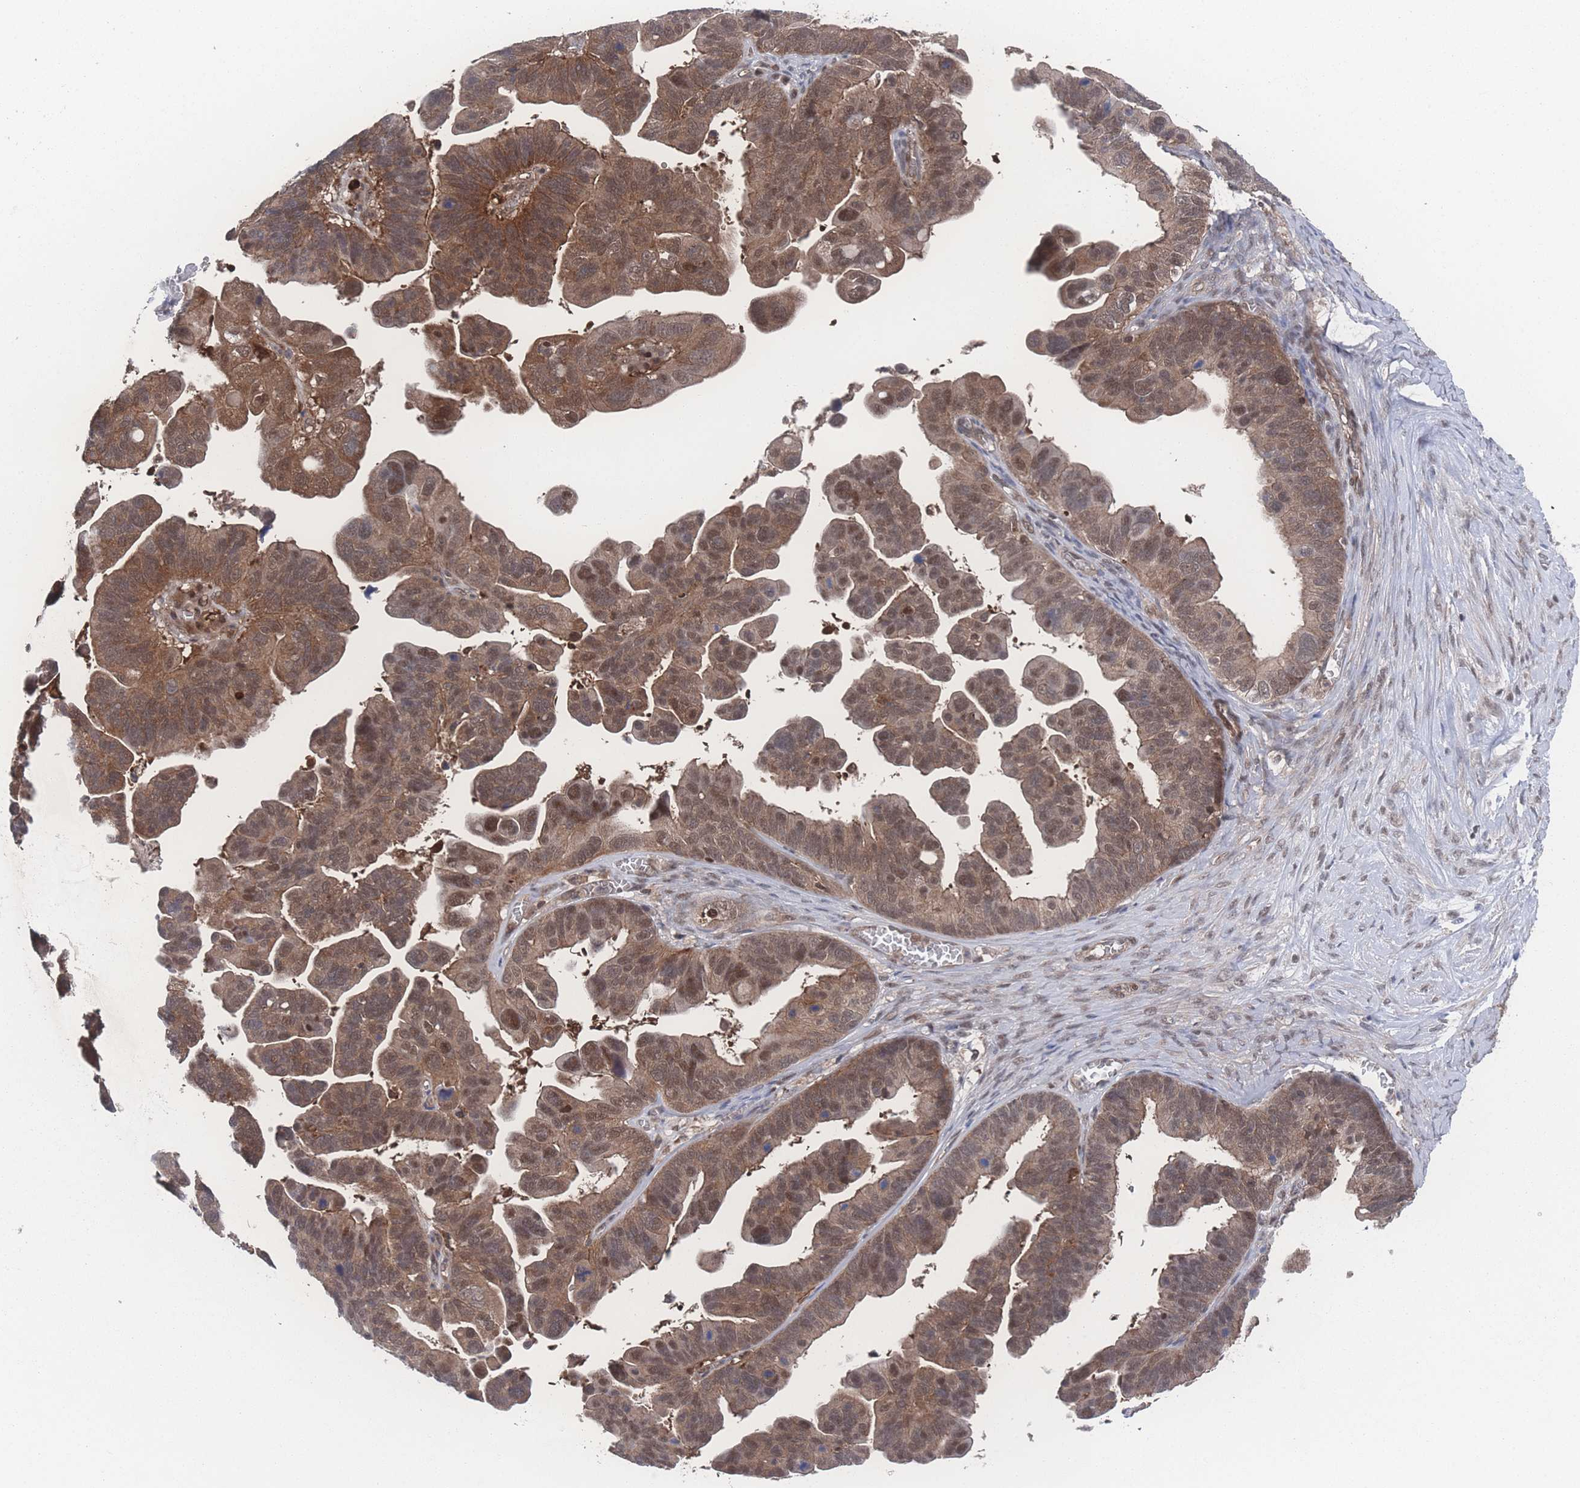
{"staining": {"intensity": "moderate", "quantity": ">75%", "location": "cytoplasmic/membranous,nuclear"}, "tissue": "ovarian cancer", "cell_type": "Tumor cells", "image_type": "cancer", "snomed": [{"axis": "morphology", "description": "Cystadenocarcinoma, serous, NOS"}, {"axis": "topography", "description": "Ovary"}], "caption": "Protein staining reveals moderate cytoplasmic/membranous and nuclear expression in about >75% of tumor cells in serous cystadenocarcinoma (ovarian).", "gene": "PSMA1", "patient": {"sex": "female", "age": 56}}